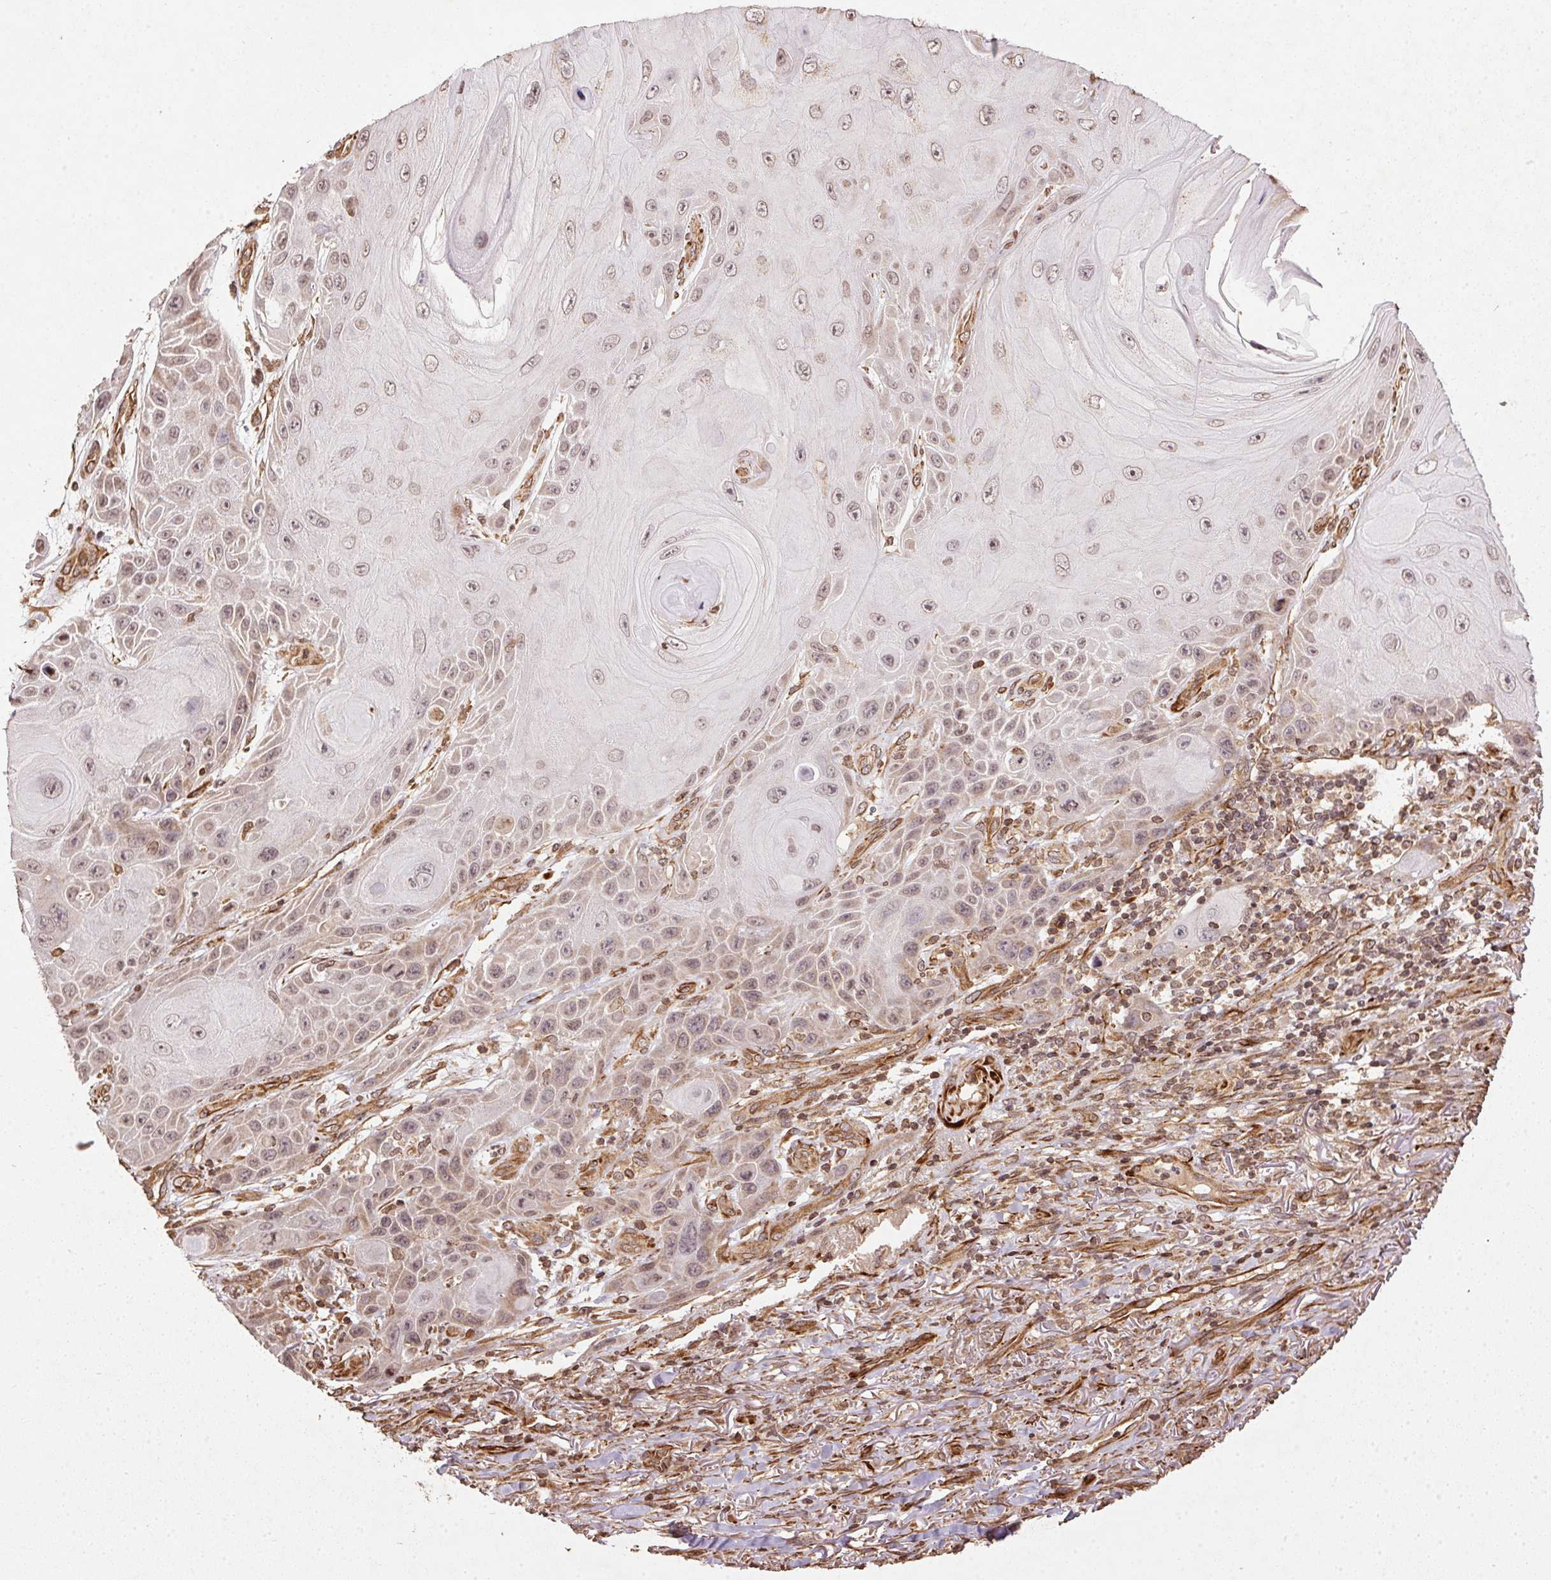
{"staining": {"intensity": "weak", "quantity": "25%-75%", "location": "cytoplasmic/membranous"}, "tissue": "skin cancer", "cell_type": "Tumor cells", "image_type": "cancer", "snomed": [{"axis": "morphology", "description": "Squamous cell carcinoma, NOS"}, {"axis": "topography", "description": "Skin"}], "caption": "Protein expression by immunohistochemistry demonstrates weak cytoplasmic/membranous expression in approximately 25%-75% of tumor cells in skin squamous cell carcinoma. The protein is shown in brown color, while the nuclei are stained blue.", "gene": "SPRED2", "patient": {"sex": "female", "age": 94}}